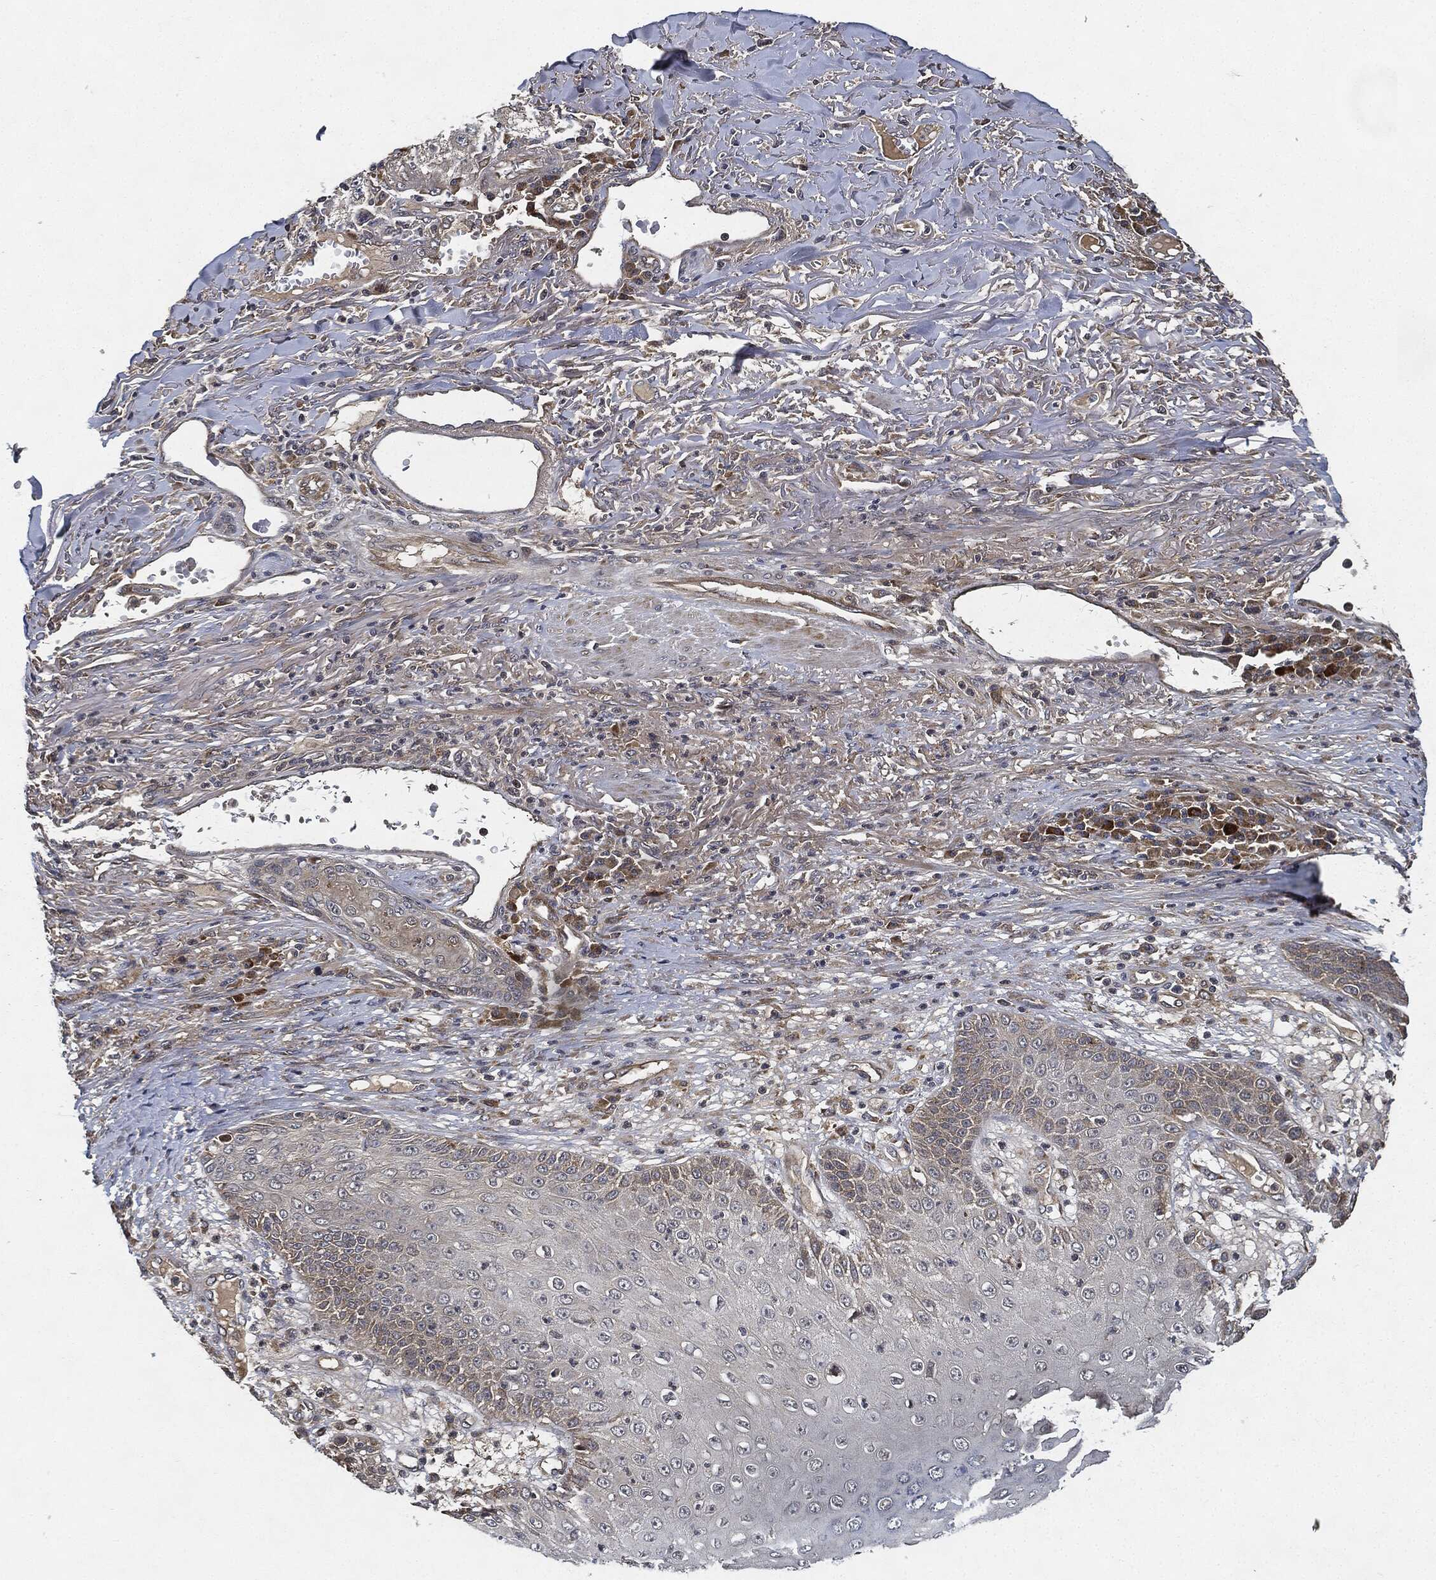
{"staining": {"intensity": "weak", "quantity": "<25%", "location": "cytoplasmic/membranous"}, "tissue": "skin cancer", "cell_type": "Tumor cells", "image_type": "cancer", "snomed": [{"axis": "morphology", "description": "Squamous cell carcinoma, NOS"}, {"axis": "topography", "description": "Skin"}], "caption": "DAB immunohistochemical staining of human skin squamous cell carcinoma displays no significant positivity in tumor cells. The staining was performed using DAB (3,3'-diaminobenzidine) to visualize the protein expression in brown, while the nuclei were stained in blue with hematoxylin (Magnification: 20x).", "gene": "MLST8", "patient": {"sex": "male", "age": 82}}